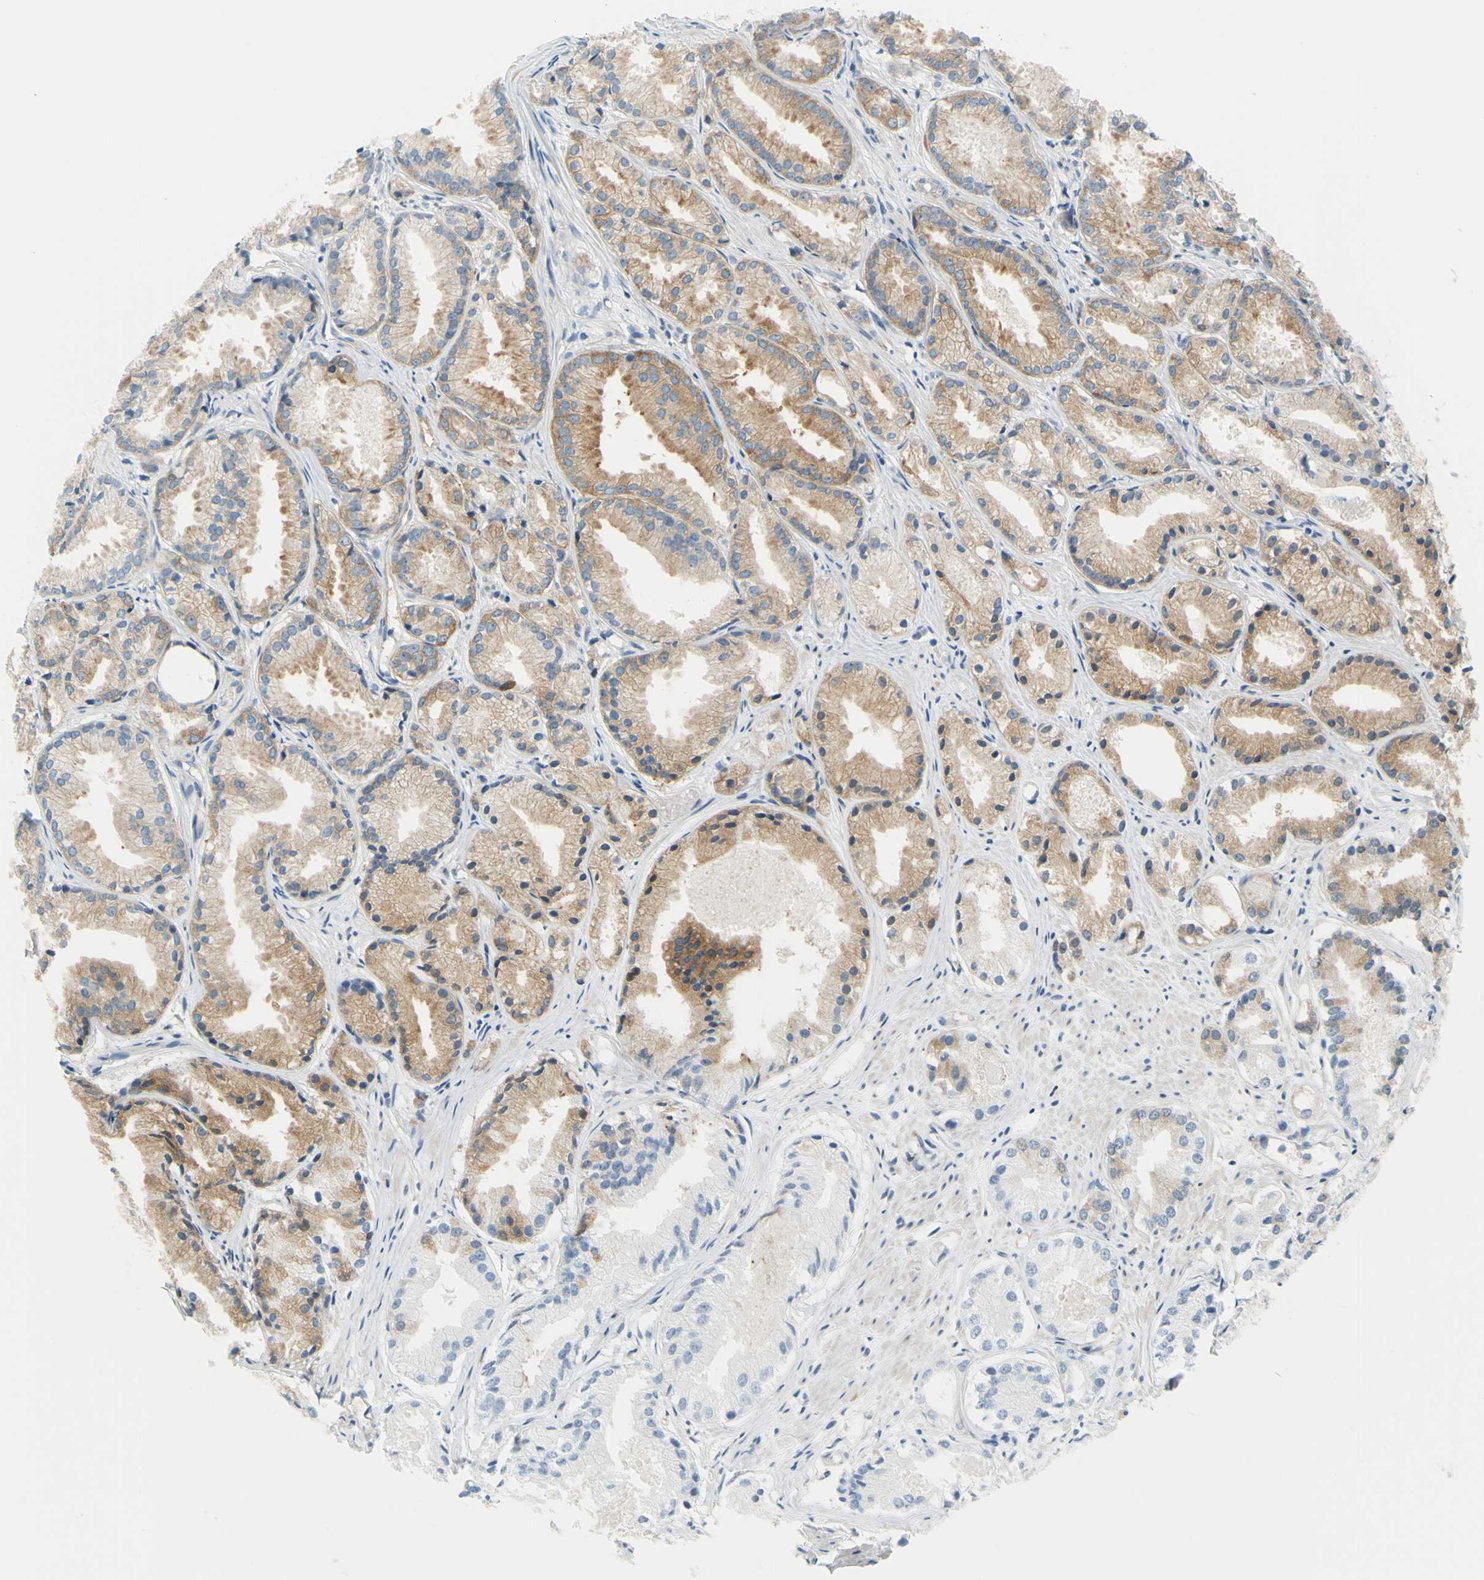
{"staining": {"intensity": "moderate", "quantity": "25%-75%", "location": "cytoplasmic/membranous"}, "tissue": "prostate cancer", "cell_type": "Tumor cells", "image_type": "cancer", "snomed": [{"axis": "morphology", "description": "Adenocarcinoma, Low grade"}, {"axis": "topography", "description": "Prostate"}], "caption": "Prostate cancer stained with a brown dye demonstrates moderate cytoplasmic/membranous positive positivity in approximately 25%-75% of tumor cells.", "gene": "FRMD4B", "patient": {"sex": "male", "age": 72}}